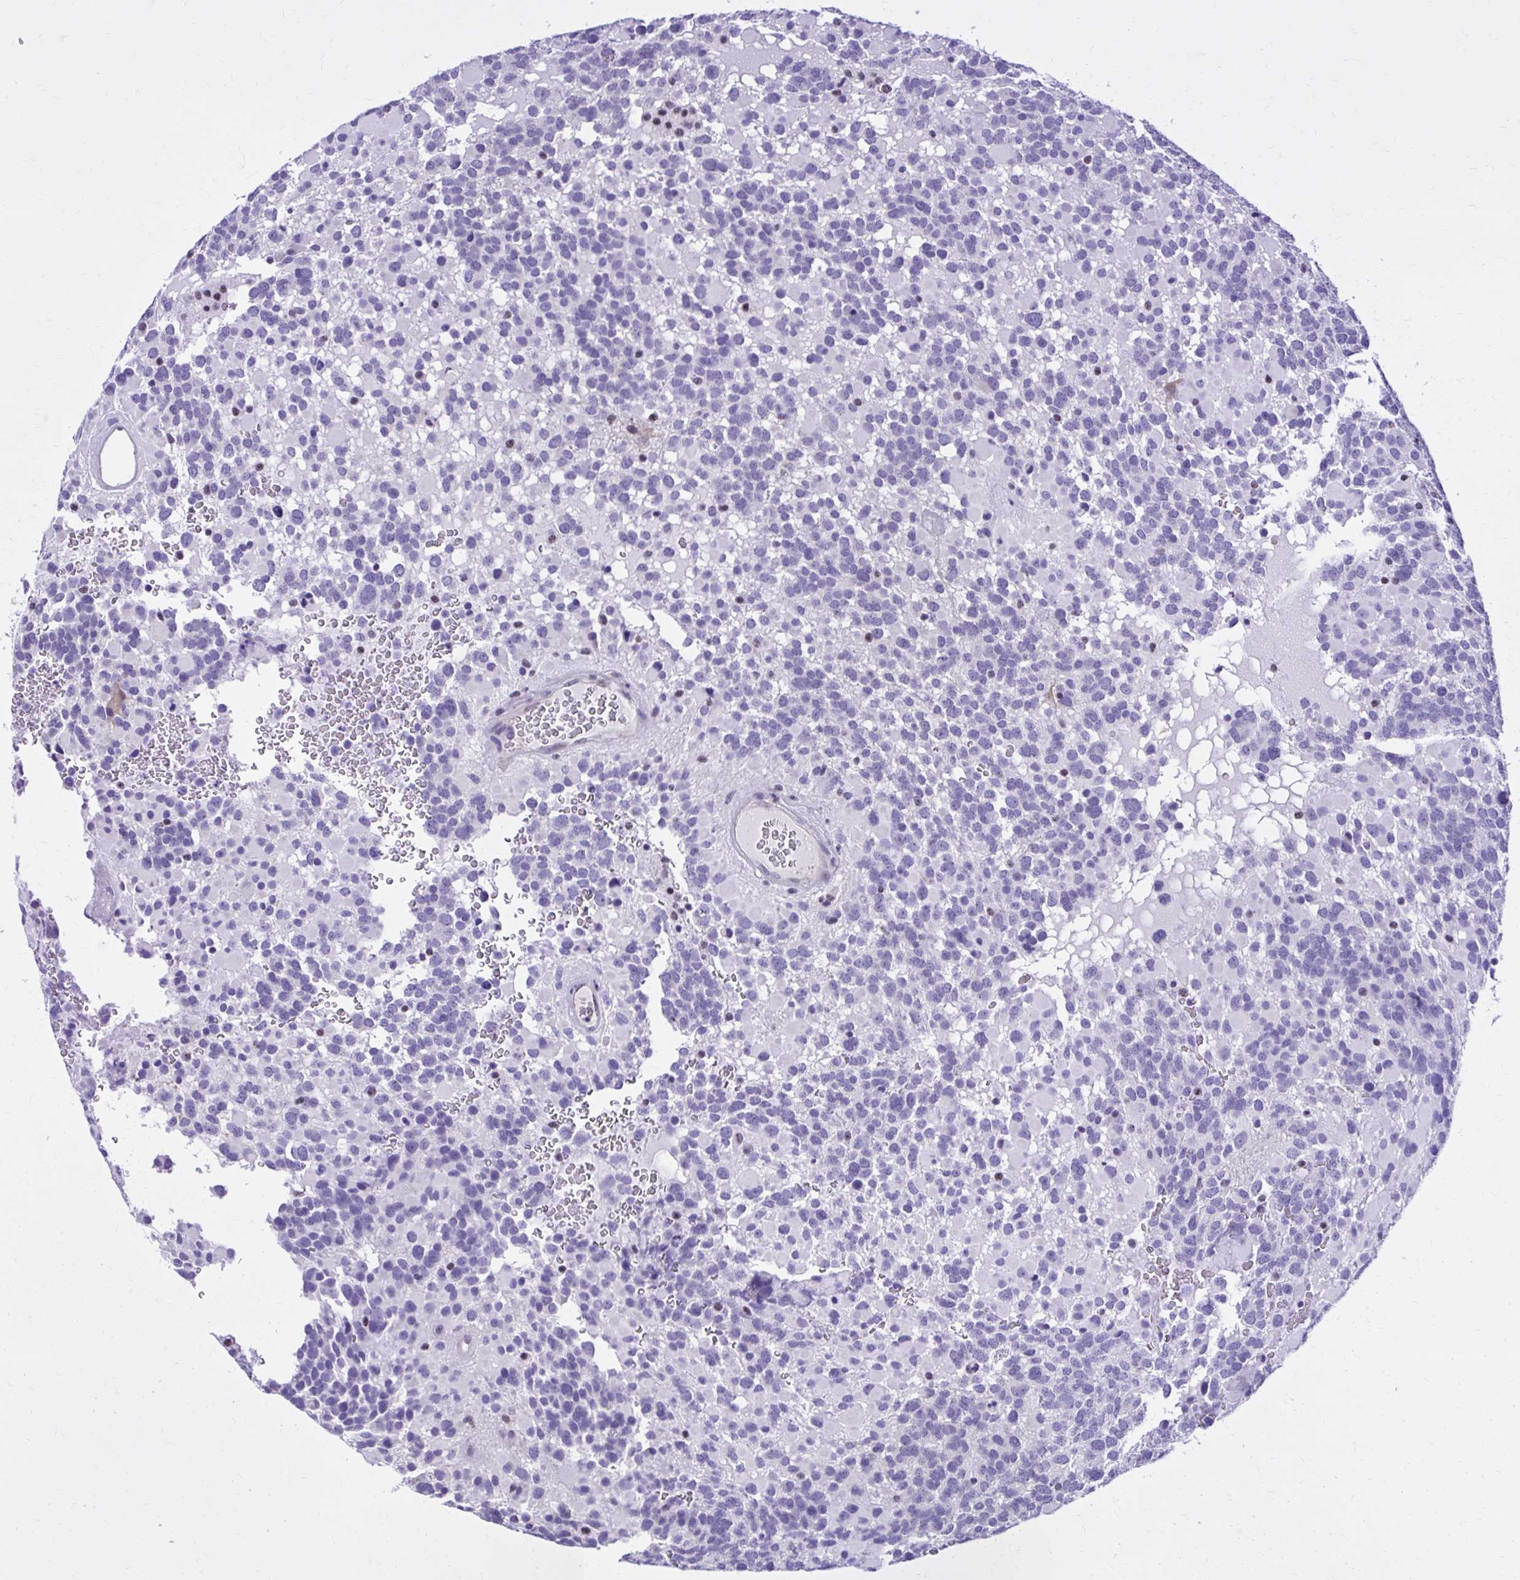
{"staining": {"intensity": "negative", "quantity": "none", "location": "none"}, "tissue": "glioma", "cell_type": "Tumor cells", "image_type": "cancer", "snomed": [{"axis": "morphology", "description": "Glioma, malignant, High grade"}, {"axis": "topography", "description": "Brain"}], "caption": "High power microscopy image of an immunohistochemistry (IHC) photomicrograph of malignant glioma (high-grade), revealing no significant expression in tumor cells.", "gene": "RASL11B", "patient": {"sex": "female", "age": 40}}